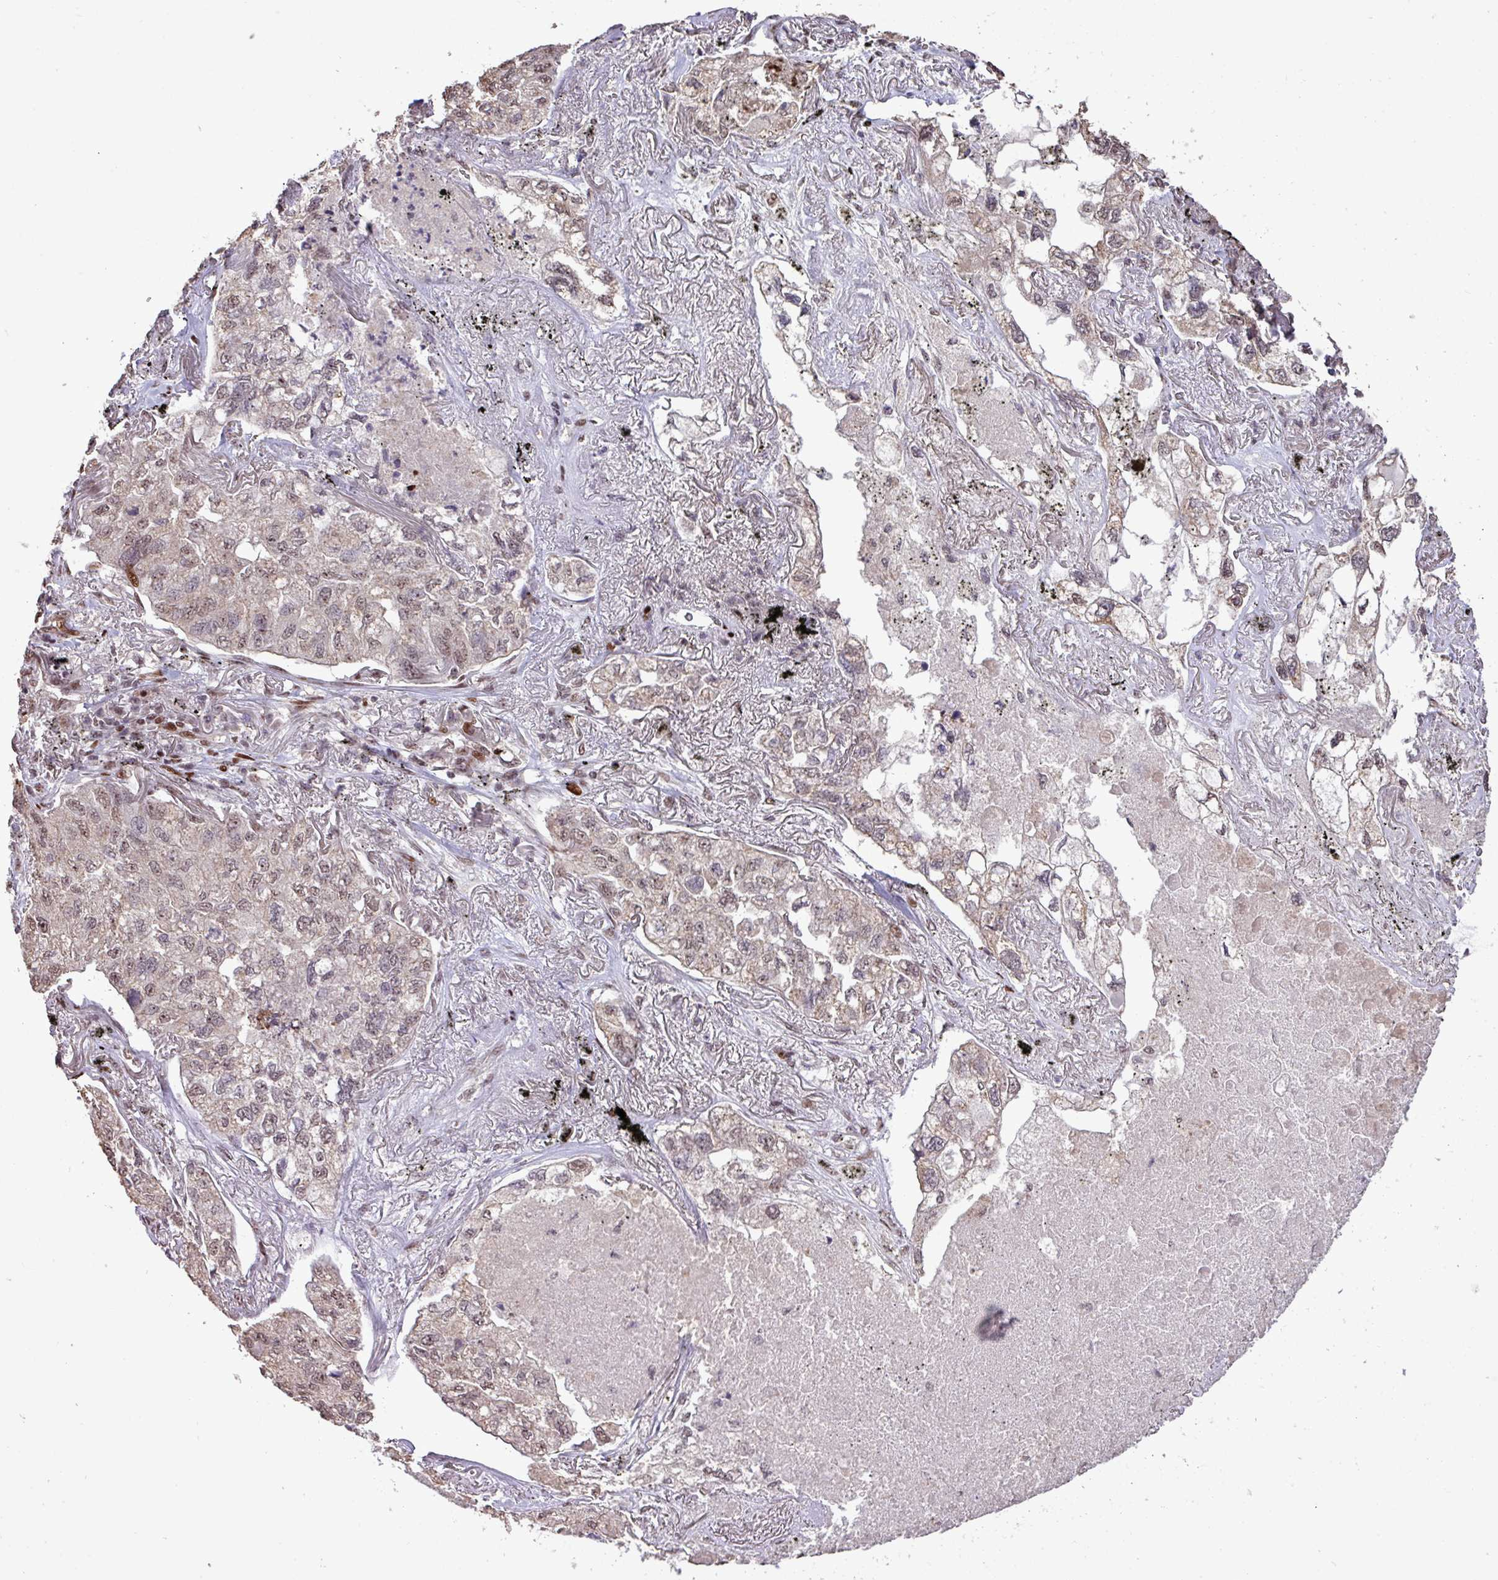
{"staining": {"intensity": "weak", "quantity": "25%-75%", "location": "nuclear"}, "tissue": "lung cancer", "cell_type": "Tumor cells", "image_type": "cancer", "snomed": [{"axis": "morphology", "description": "Adenocarcinoma, NOS"}, {"axis": "topography", "description": "Lung"}], "caption": "Lung cancer stained with DAB immunohistochemistry exhibits low levels of weak nuclear expression in approximately 25%-75% of tumor cells.", "gene": "ZNF709", "patient": {"sex": "male", "age": 65}}